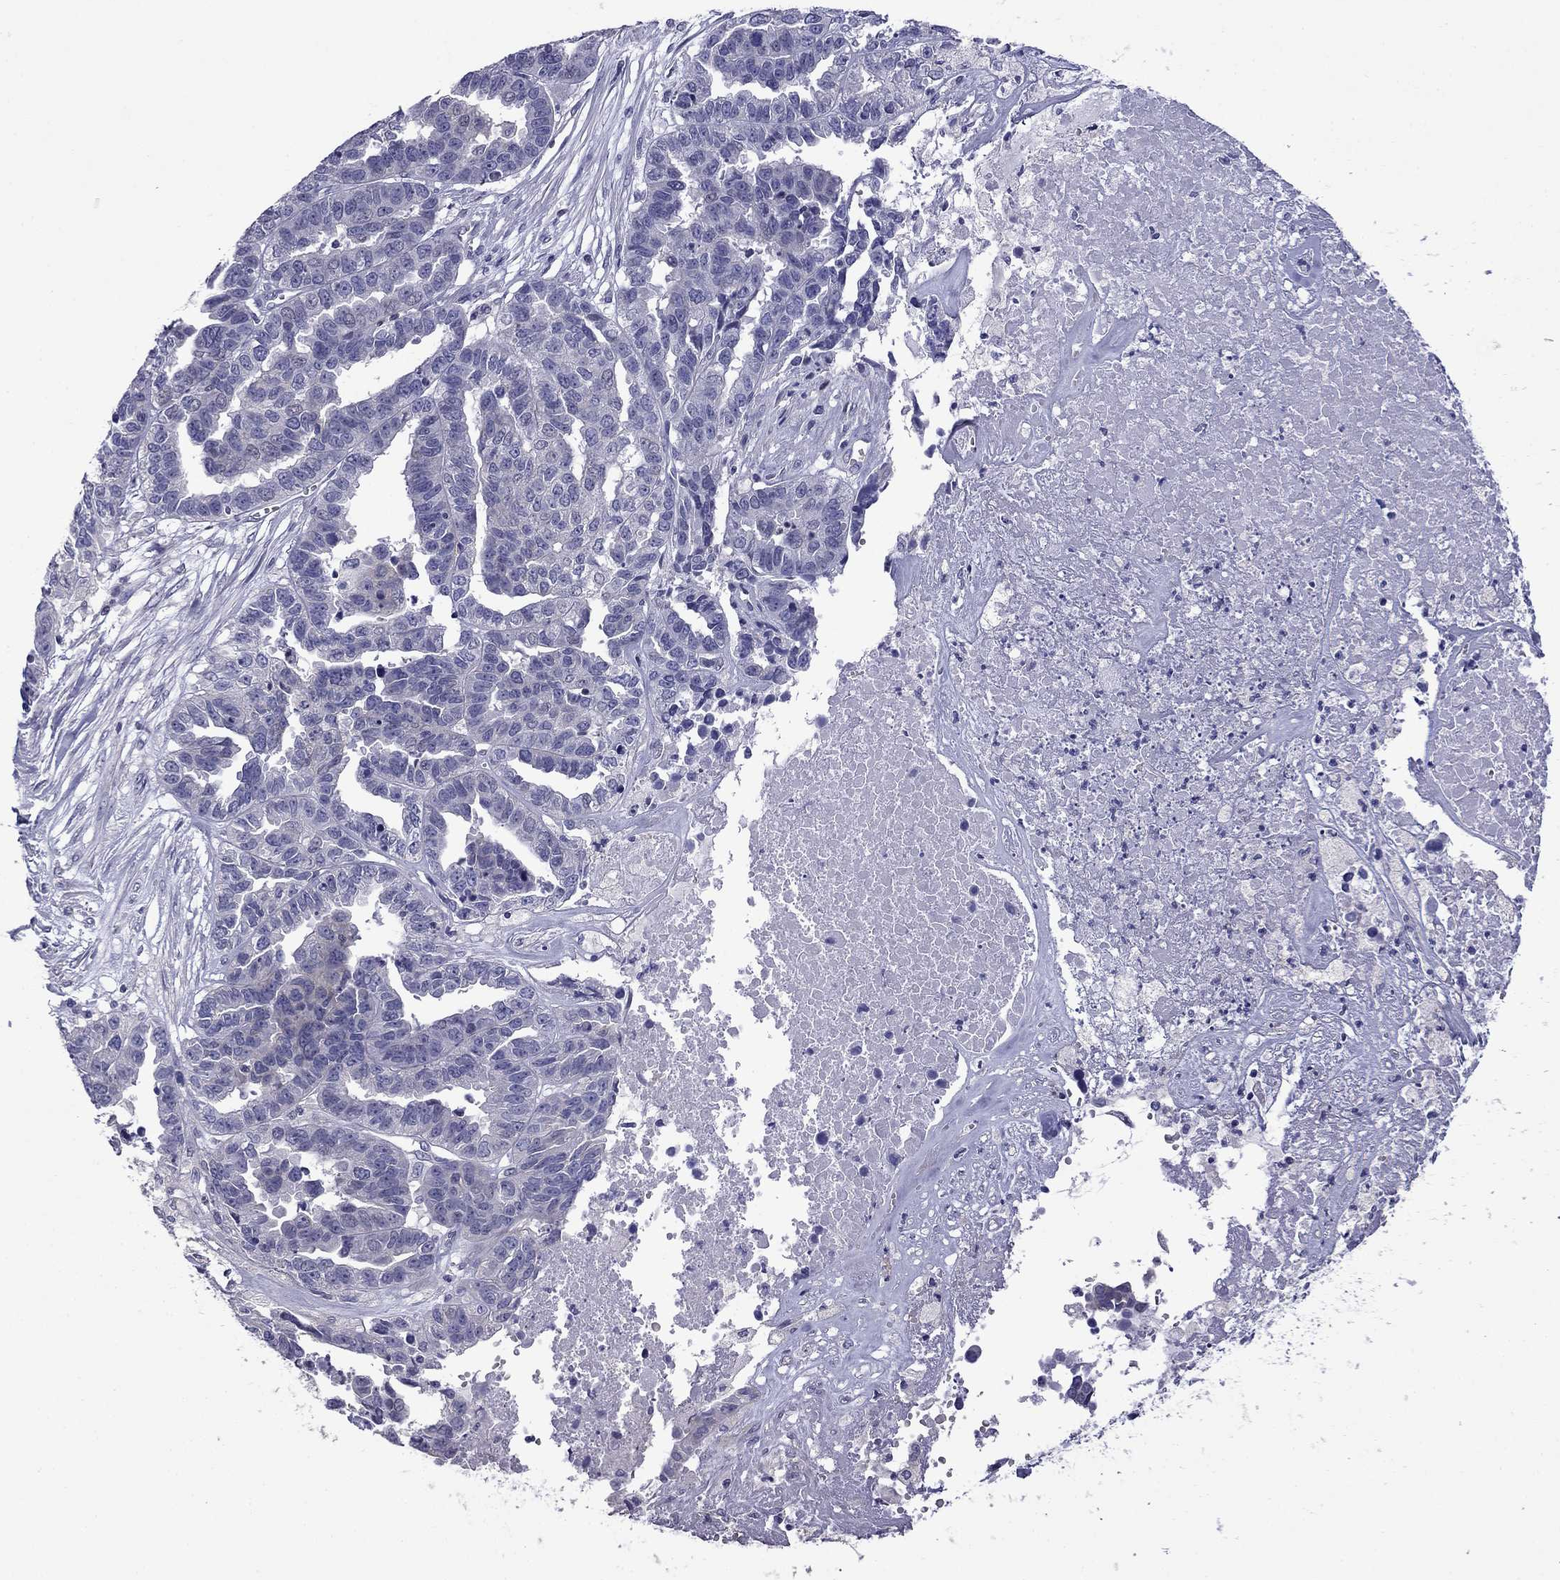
{"staining": {"intensity": "negative", "quantity": "none", "location": "none"}, "tissue": "ovarian cancer", "cell_type": "Tumor cells", "image_type": "cancer", "snomed": [{"axis": "morphology", "description": "Cystadenocarcinoma, serous, NOS"}, {"axis": "topography", "description": "Ovary"}], "caption": "Protein analysis of ovarian cancer (serous cystadenocarcinoma) exhibits no significant positivity in tumor cells.", "gene": "PRR18", "patient": {"sex": "female", "age": 87}}